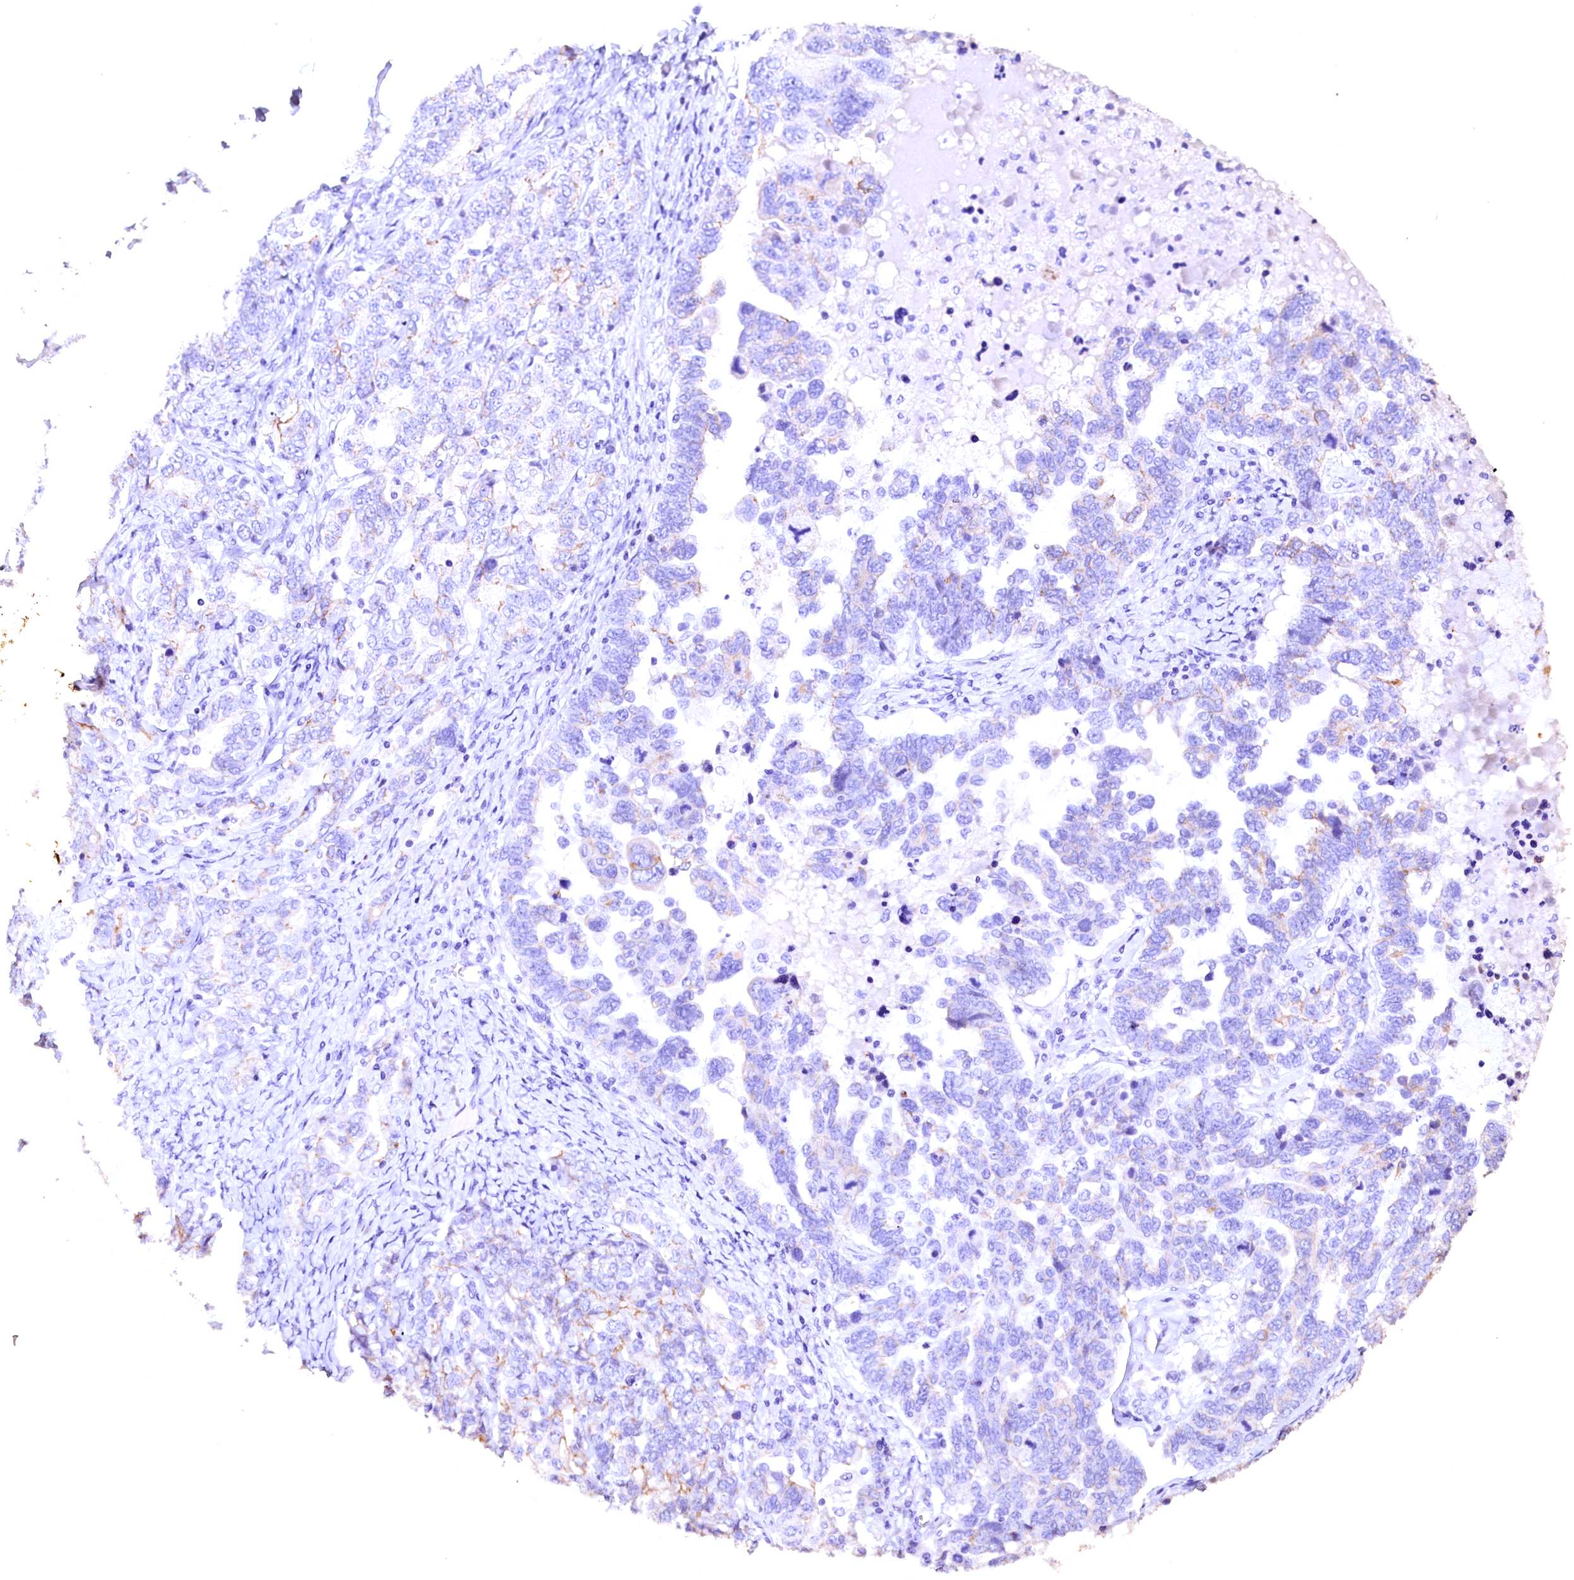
{"staining": {"intensity": "negative", "quantity": "none", "location": "none"}, "tissue": "ovarian cancer", "cell_type": "Tumor cells", "image_type": "cancer", "snomed": [{"axis": "morphology", "description": "Carcinoma, endometroid"}, {"axis": "topography", "description": "Ovary"}], "caption": "Tumor cells are negative for protein expression in human ovarian endometroid carcinoma.", "gene": "VPS36", "patient": {"sex": "female", "age": 62}}